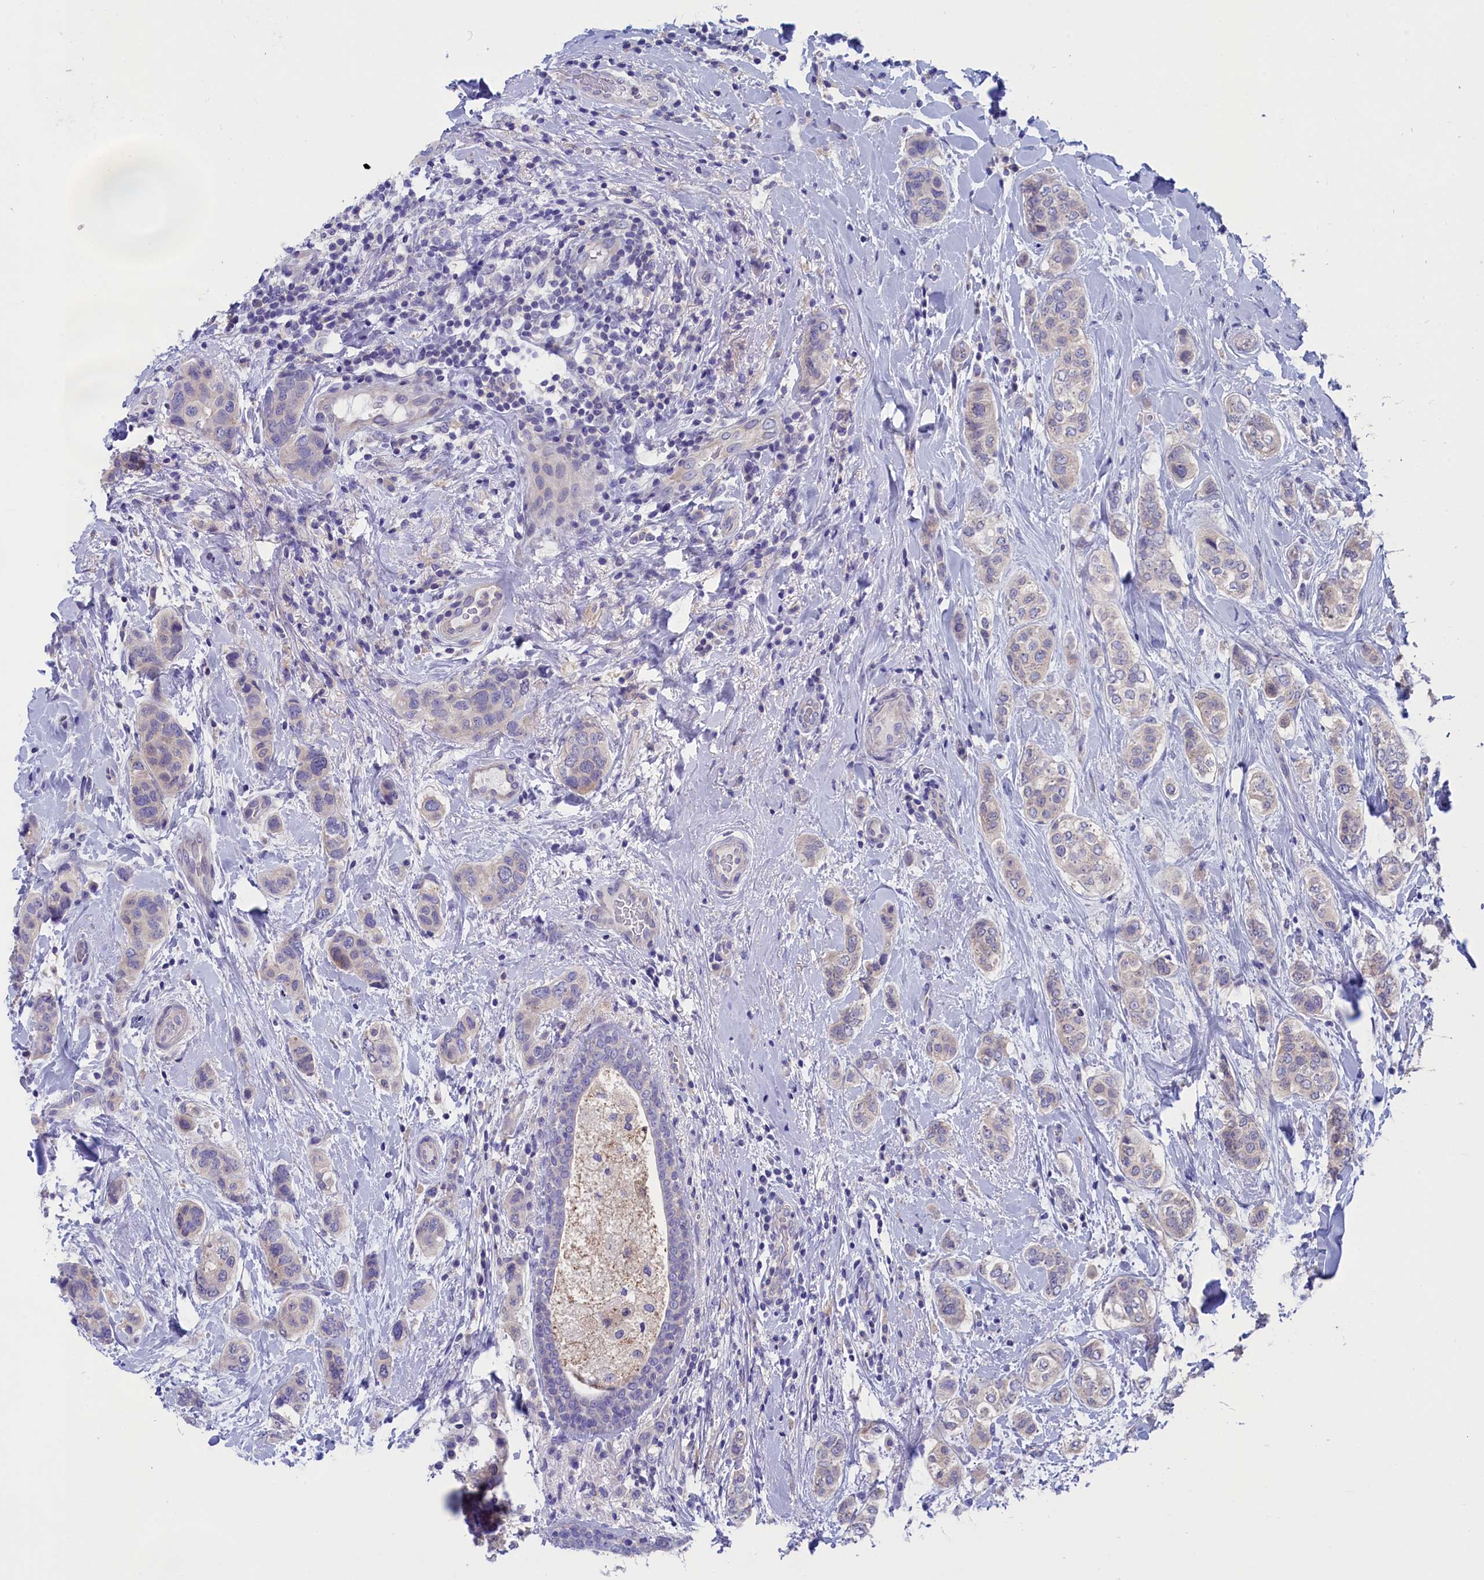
{"staining": {"intensity": "negative", "quantity": "none", "location": "none"}, "tissue": "breast cancer", "cell_type": "Tumor cells", "image_type": "cancer", "snomed": [{"axis": "morphology", "description": "Lobular carcinoma"}, {"axis": "topography", "description": "Breast"}], "caption": "An immunohistochemistry (IHC) photomicrograph of breast cancer (lobular carcinoma) is shown. There is no staining in tumor cells of breast cancer (lobular carcinoma).", "gene": "VPS35L", "patient": {"sex": "female", "age": 51}}